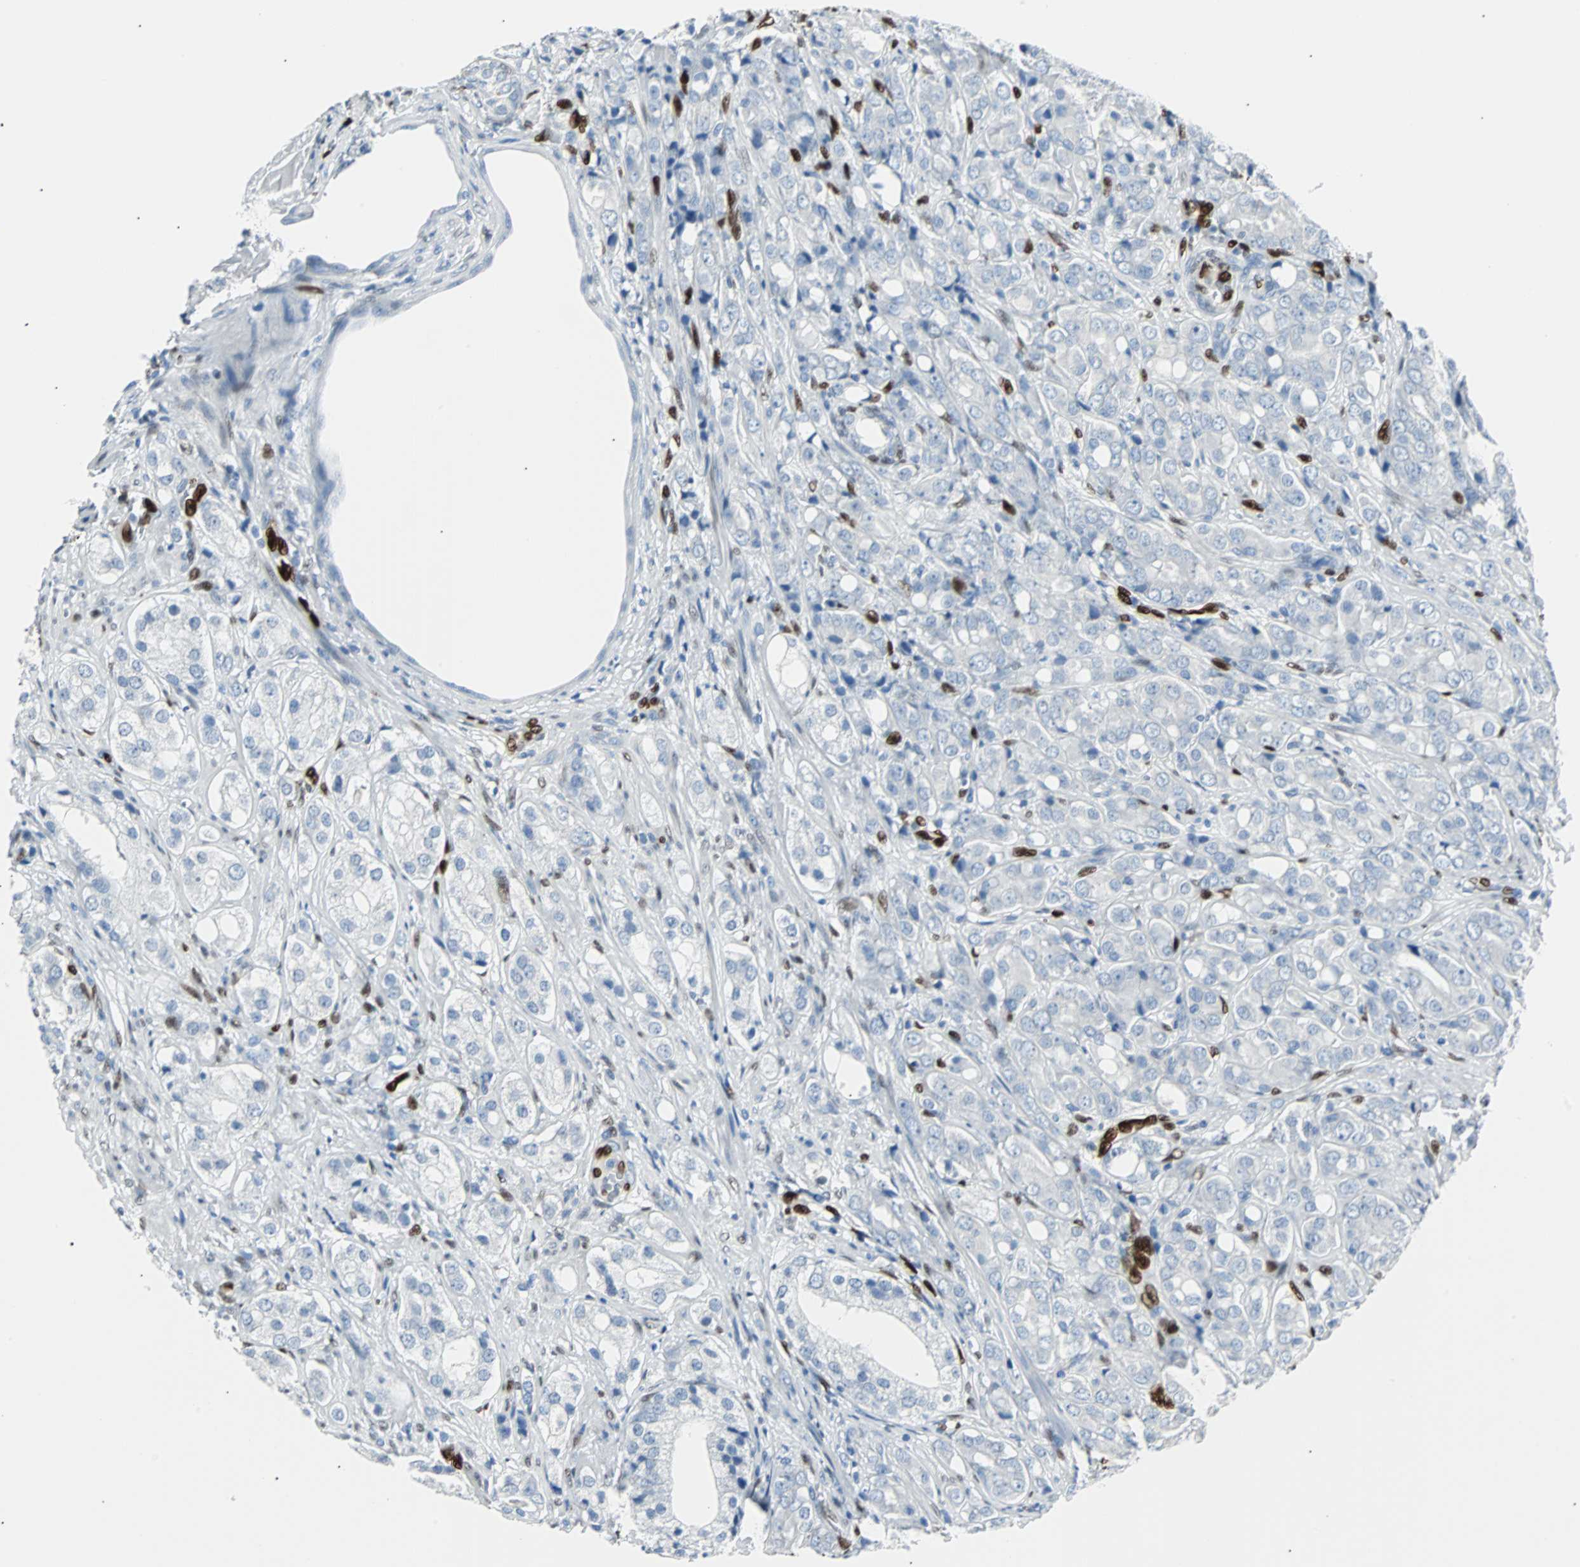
{"staining": {"intensity": "negative", "quantity": "none", "location": "none"}, "tissue": "prostate cancer", "cell_type": "Tumor cells", "image_type": "cancer", "snomed": [{"axis": "morphology", "description": "Adenocarcinoma, High grade"}, {"axis": "topography", "description": "Prostate"}], "caption": "Immunohistochemistry (IHC) of human prostate adenocarcinoma (high-grade) reveals no expression in tumor cells.", "gene": "IL33", "patient": {"sex": "male", "age": 68}}